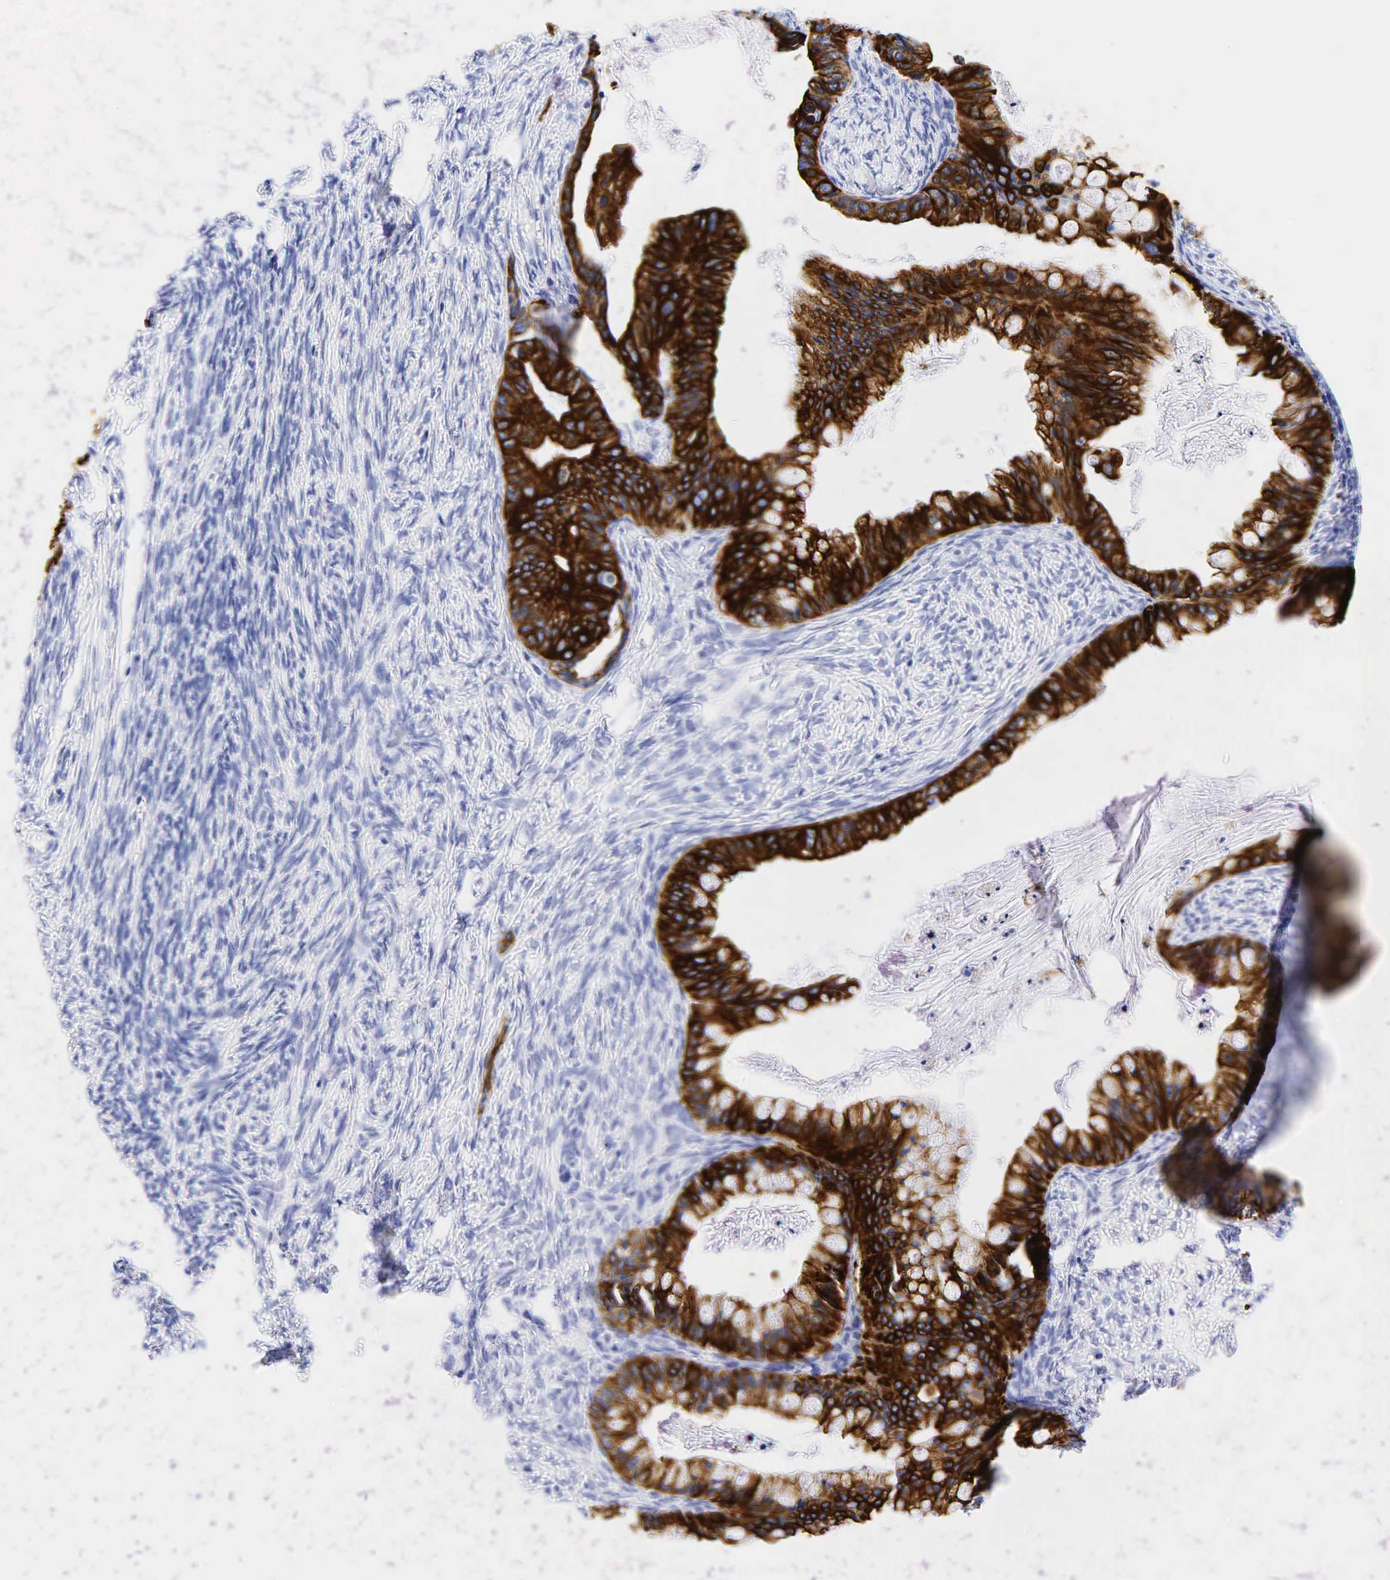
{"staining": {"intensity": "strong", "quantity": ">75%", "location": "cytoplasmic/membranous"}, "tissue": "ovarian cancer", "cell_type": "Tumor cells", "image_type": "cancer", "snomed": [{"axis": "morphology", "description": "Cystadenocarcinoma, mucinous, NOS"}, {"axis": "topography", "description": "Ovary"}], "caption": "High-magnification brightfield microscopy of ovarian cancer stained with DAB (3,3'-diaminobenzidine) (brown) and counterstained with hematoxylin (blue). tumor cells exhibit strong cytoplasmic/membranous staining is seen in approximately>75% of cells.", "gene": "KRT19", "patient": {"sex": "female", "age": 57}}